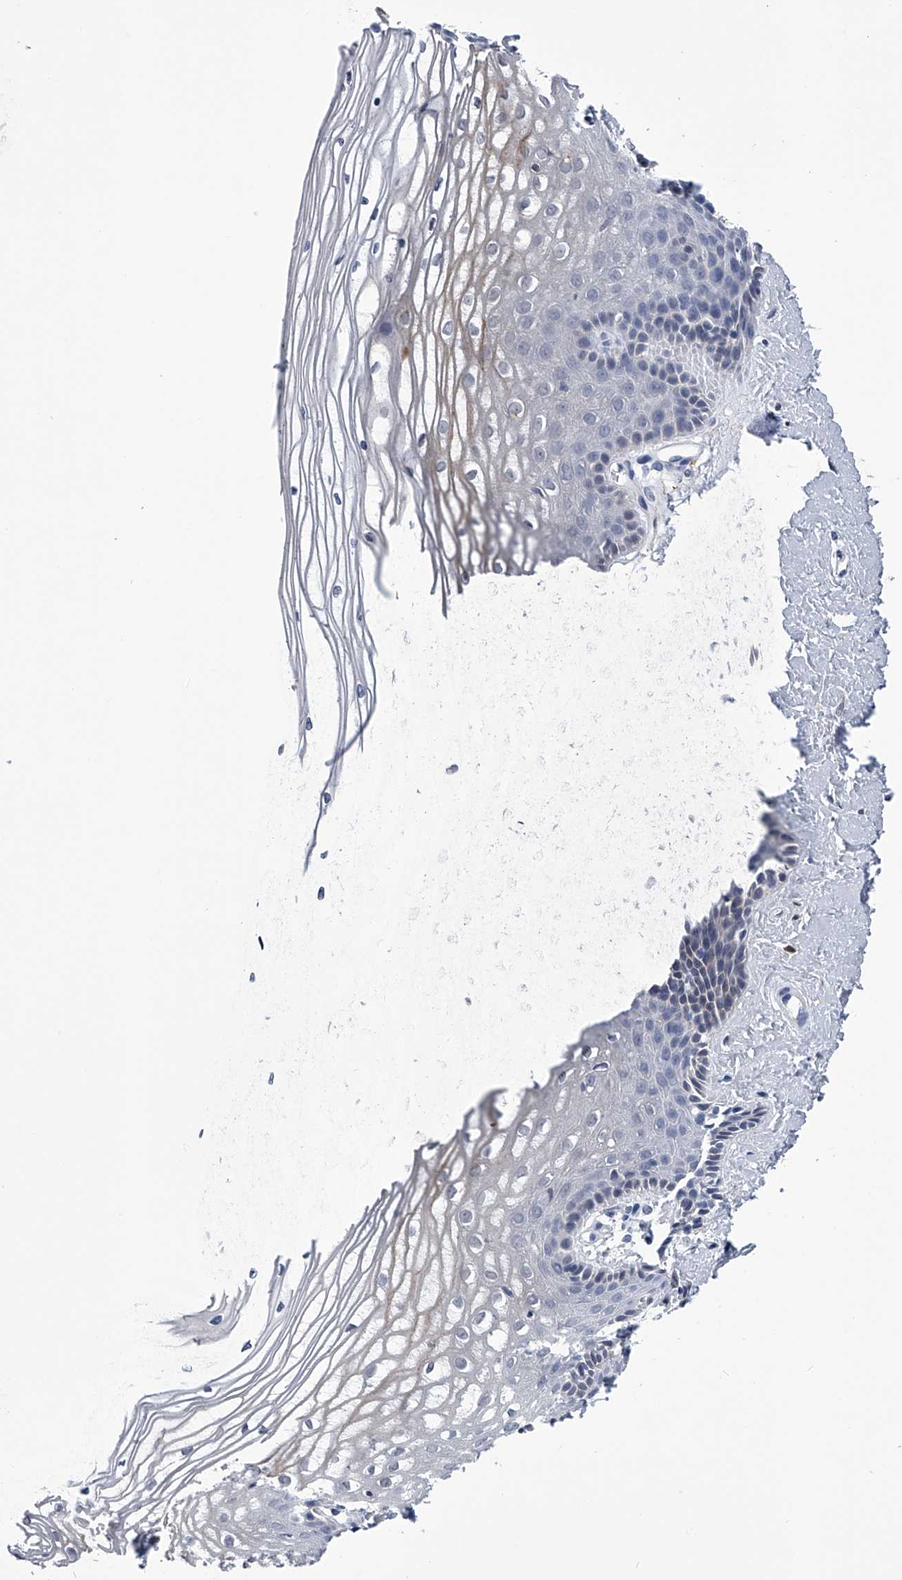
{"staining": {"intensity": "negative", "quantity": "none", "location": "none"}, "tissue": "vagina", "cell_type": "Squamous epithelial cells", "image_type": "normal", "snomed": [{"axis": "morphology", "description": "Normal tissue, NOS"}, {"axis": "topography", "description": "Vagina"}, {"axis": "topography", "description": "Cervix"}], "caption": "Protein analysis of unremarkable vagina reveals no significant expression in squamous epithelial cells. Brightfield microscopy of immunohistochemistry stained with DAB (3,3'-diaminobenzidine) (brown) and hematoxylin (blue), captured at high magnification.", "gene": "PDXK", "patient": {"sex": "female", "age": 40}}